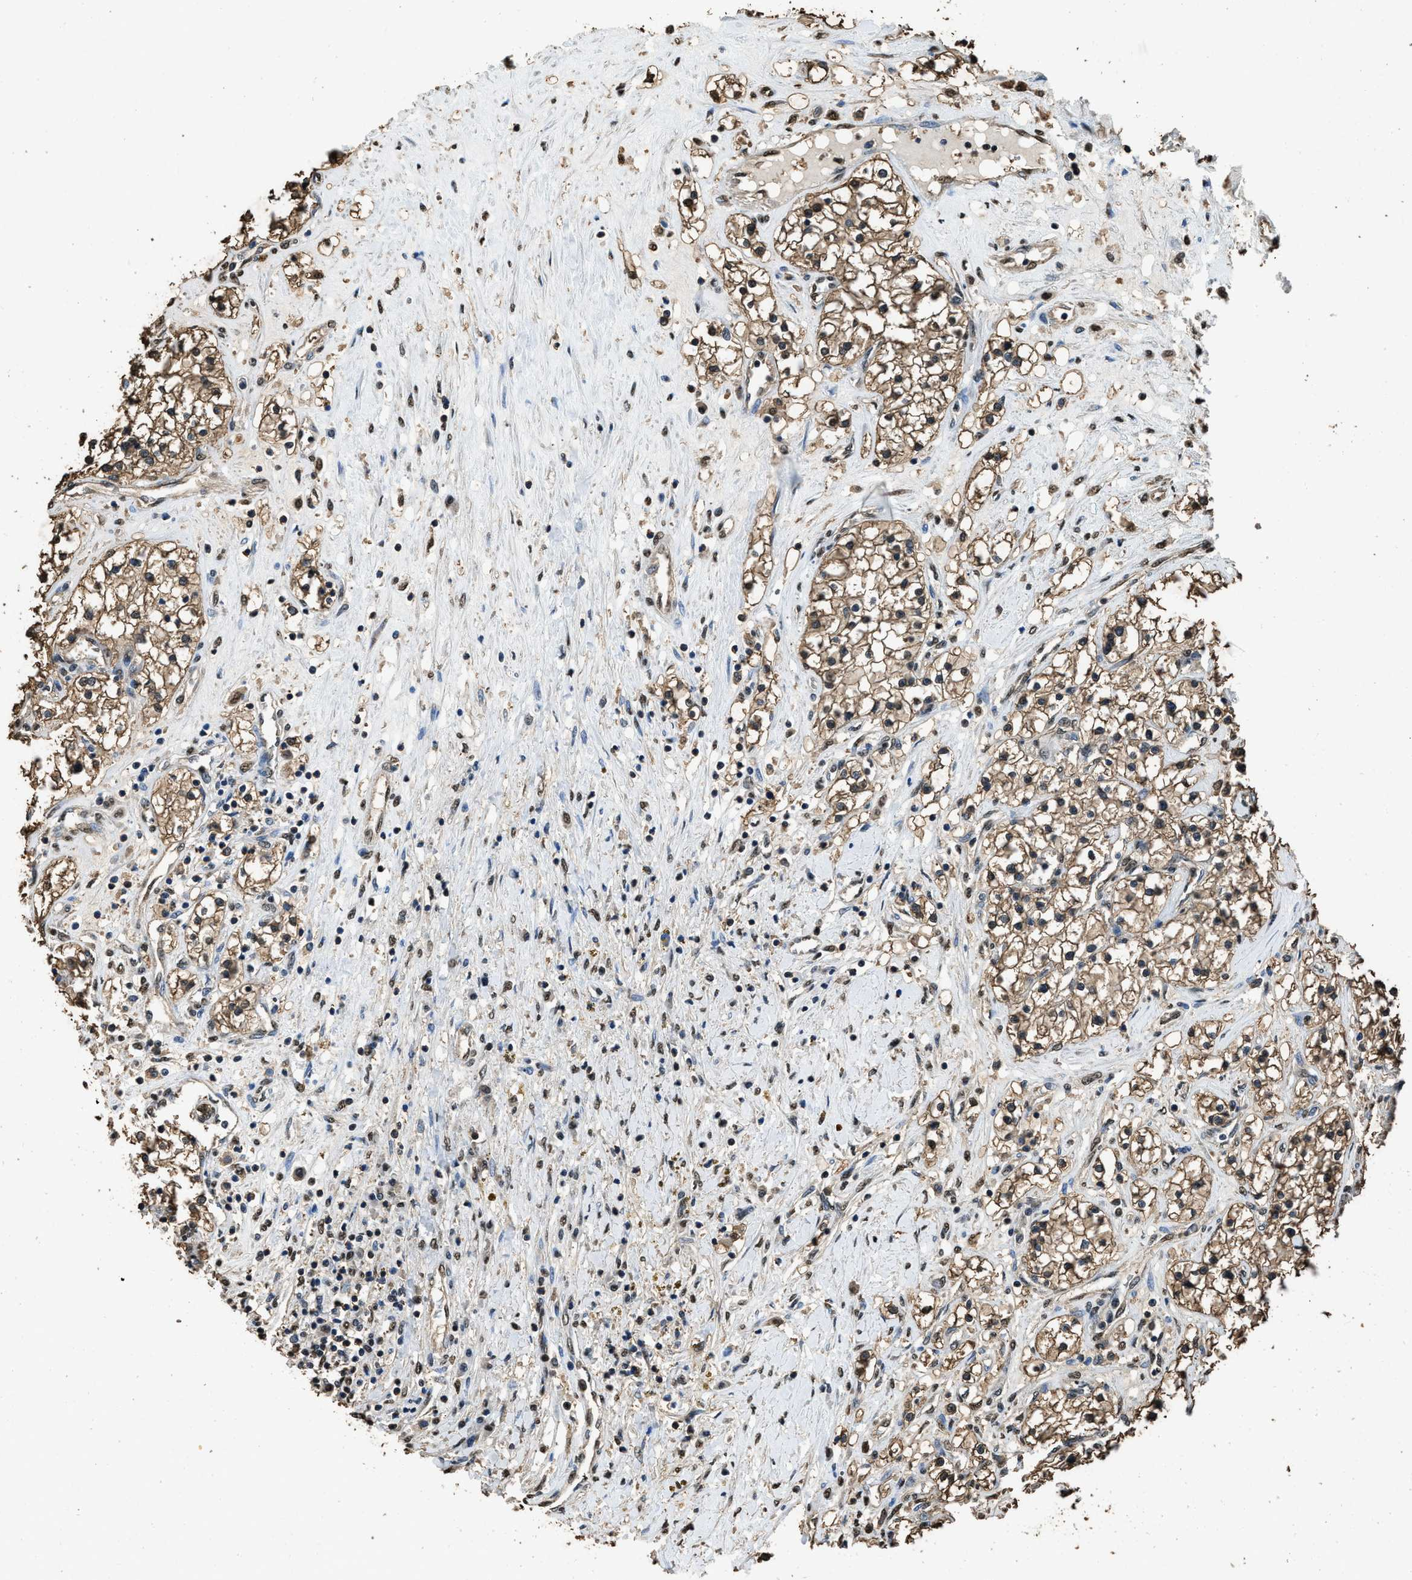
{"staining": {"intensity": "moderate", "quantity": ">75%", "location": "cytoplasmic/membranous,nuclear"}, "tissue": "renal cancer", "cell_type": "Tumor cells", "image_type": "cancer", "snomed": [{"axis": "morphology", "description": "Adenocarcinoma, NOS"}, {"axis": "topography", "description": "Kidney"}], "caption": "Renal adenocarcinoma tissue shows moderate cytoplasmic/membranous and nuclear positivity in approximately >75% of tumor cells, visualized by immunohistochemistry.", "gene": "GAPDH", "patient": {"sex": "male", "age": 68}}